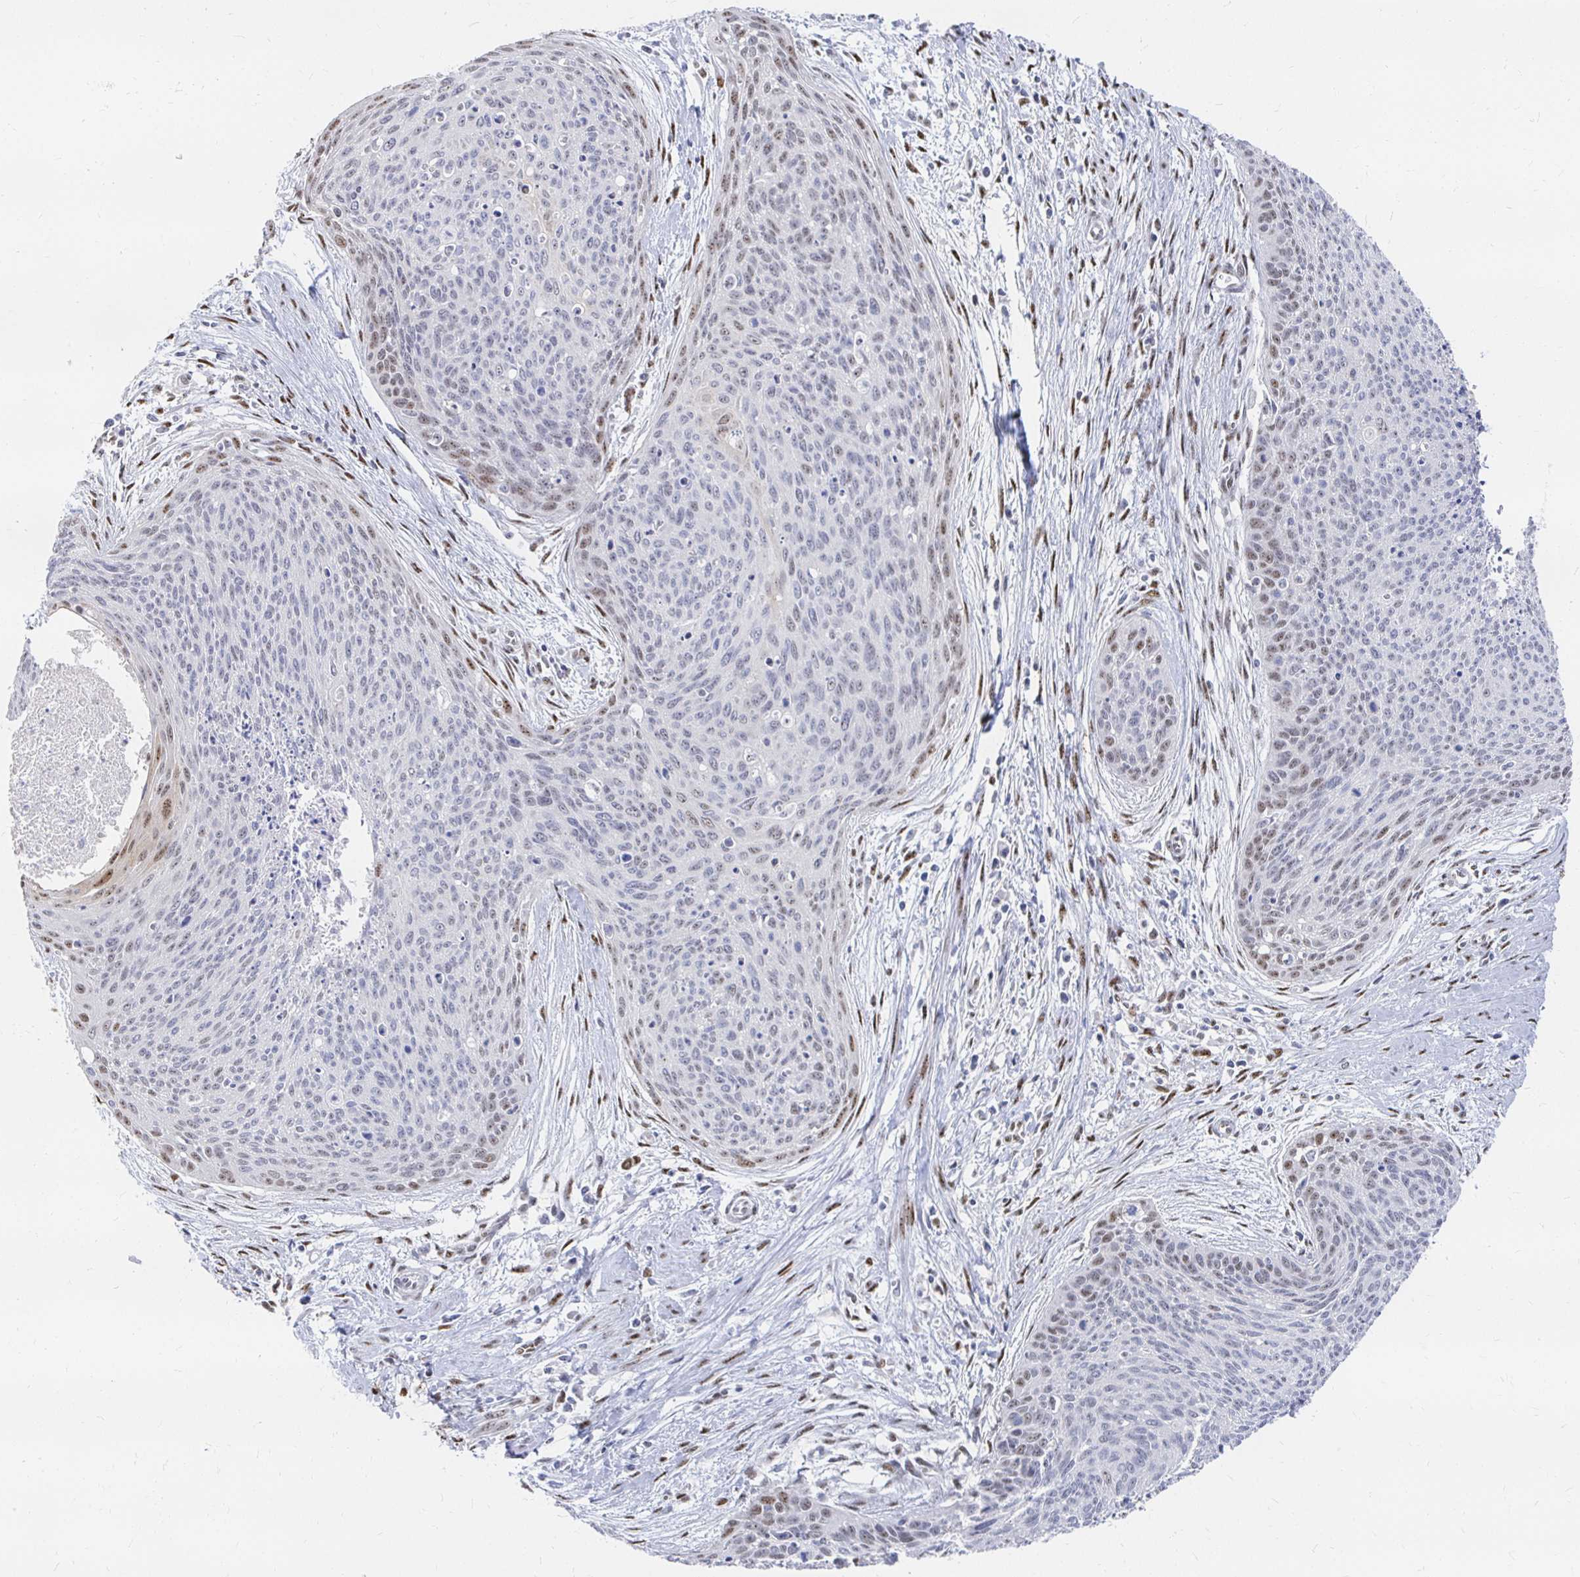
{"staining": {"intensity": "moderate", "quantity": "<25%", "location": "nuclear"}, "tissue": "cervical cancer", "cell_type": "Tumor cells", "image_type": "cancer", "snomed": [{"axis": "morphology", "description": "Squamous cell carcinoma, NOS"}, {"axis": "topography", "description": "Cervix"}], "caption": "A brown stain labels moderate nuclear expression of a protein in squamous cell carcinoma (cervical) tumor cells.", "gene": "CLIC3", "patient": {"sex": "female", "age": 55}}